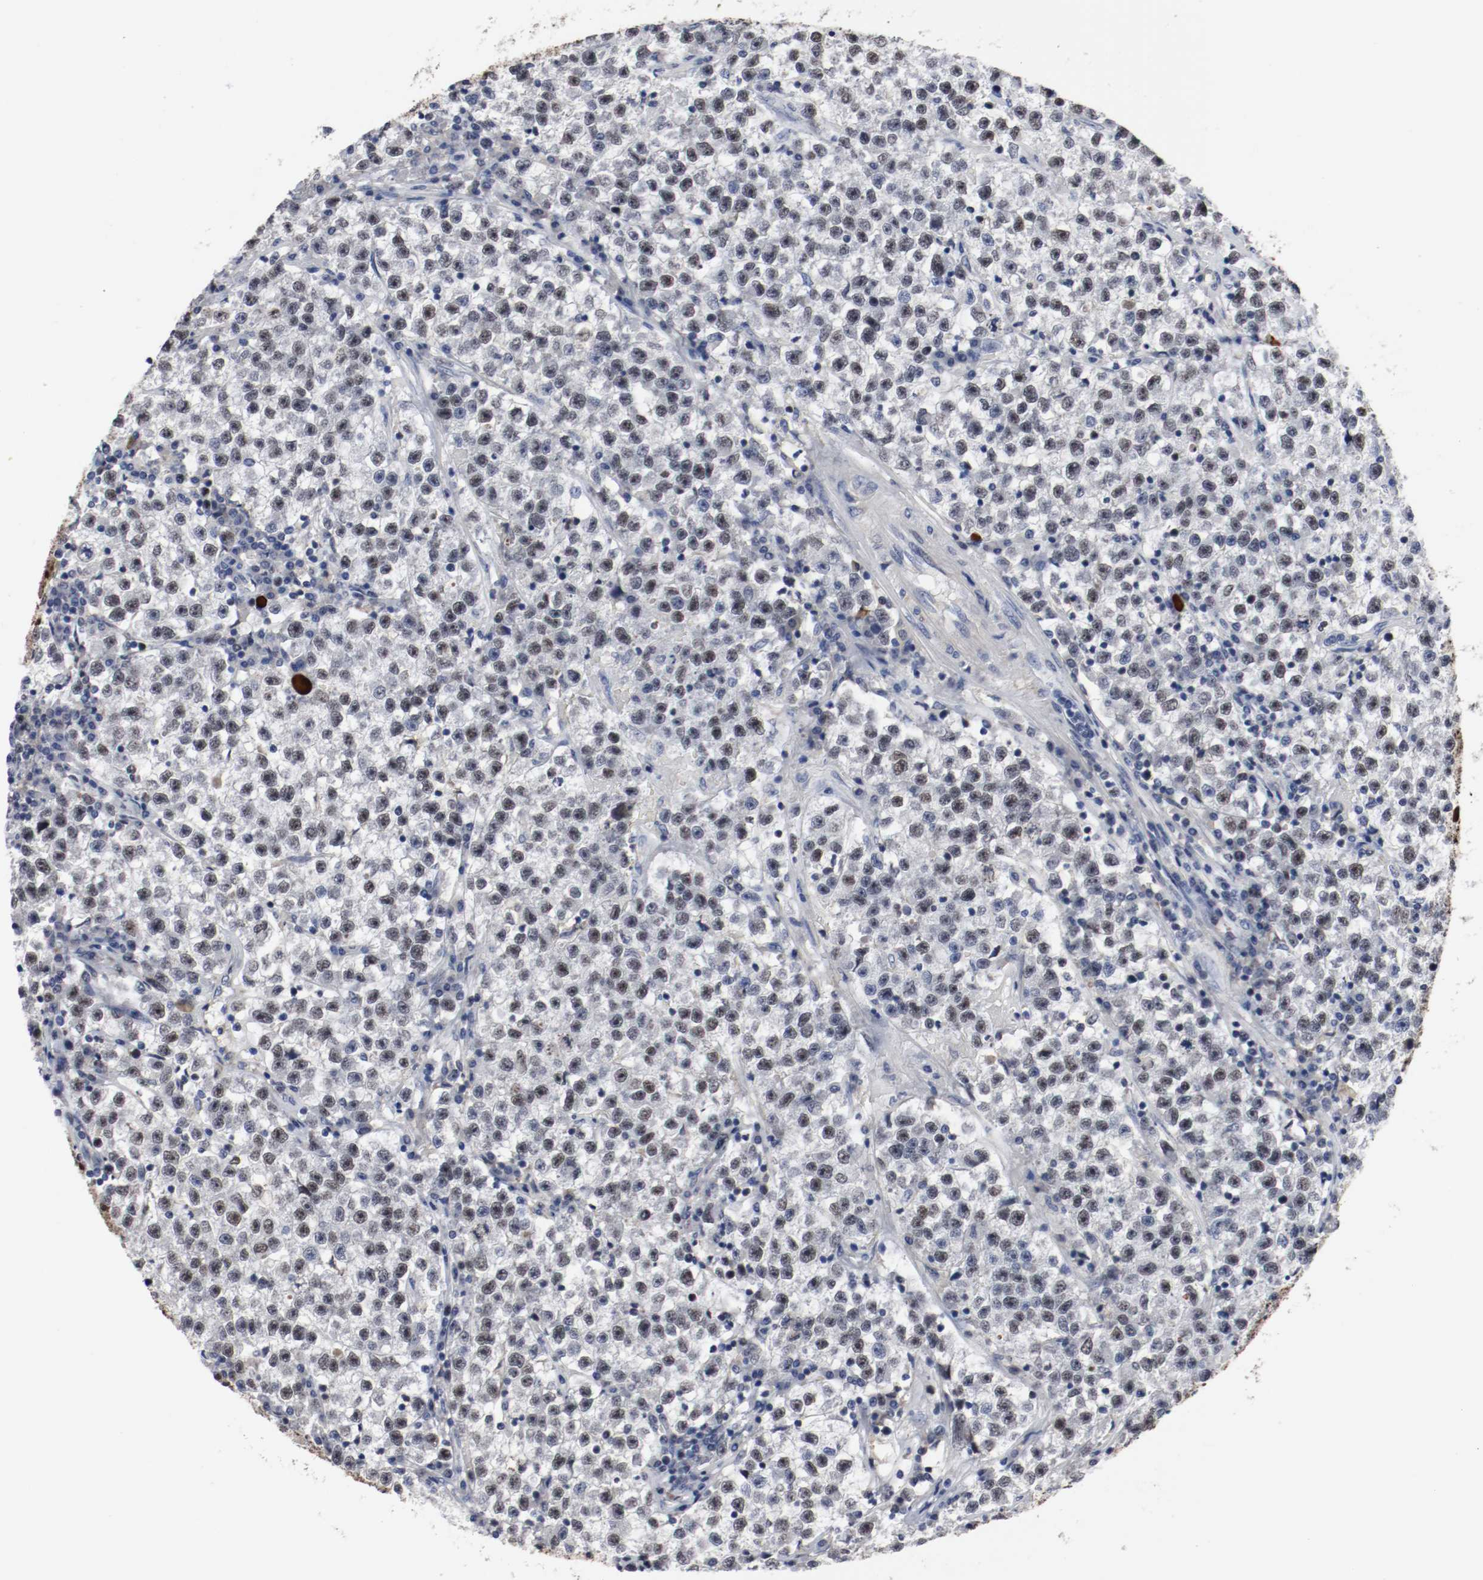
{"staining": {"intensity": "weak", "quantity": "<25%", "location": "nuclear"}, "tissue": "testis cancer", "cell_type": "Tumor cells", "image_type": "cancer", "snomed": [{"axis": "morphology", "description": "Seminoma, NOS"}, {"axis": "topography", "description": "Testis"}], "caption": "Immunohistochemistry (IHC) of testis cancer shows no expression in tumor cells. (DAB (3,3'-diaminobenzidine) immunohistochemistry (IHC) visualized using brightfield microscopy, high magnification).", "gene": "MCM6", "patient": {"sex": "male", "age": 22}}